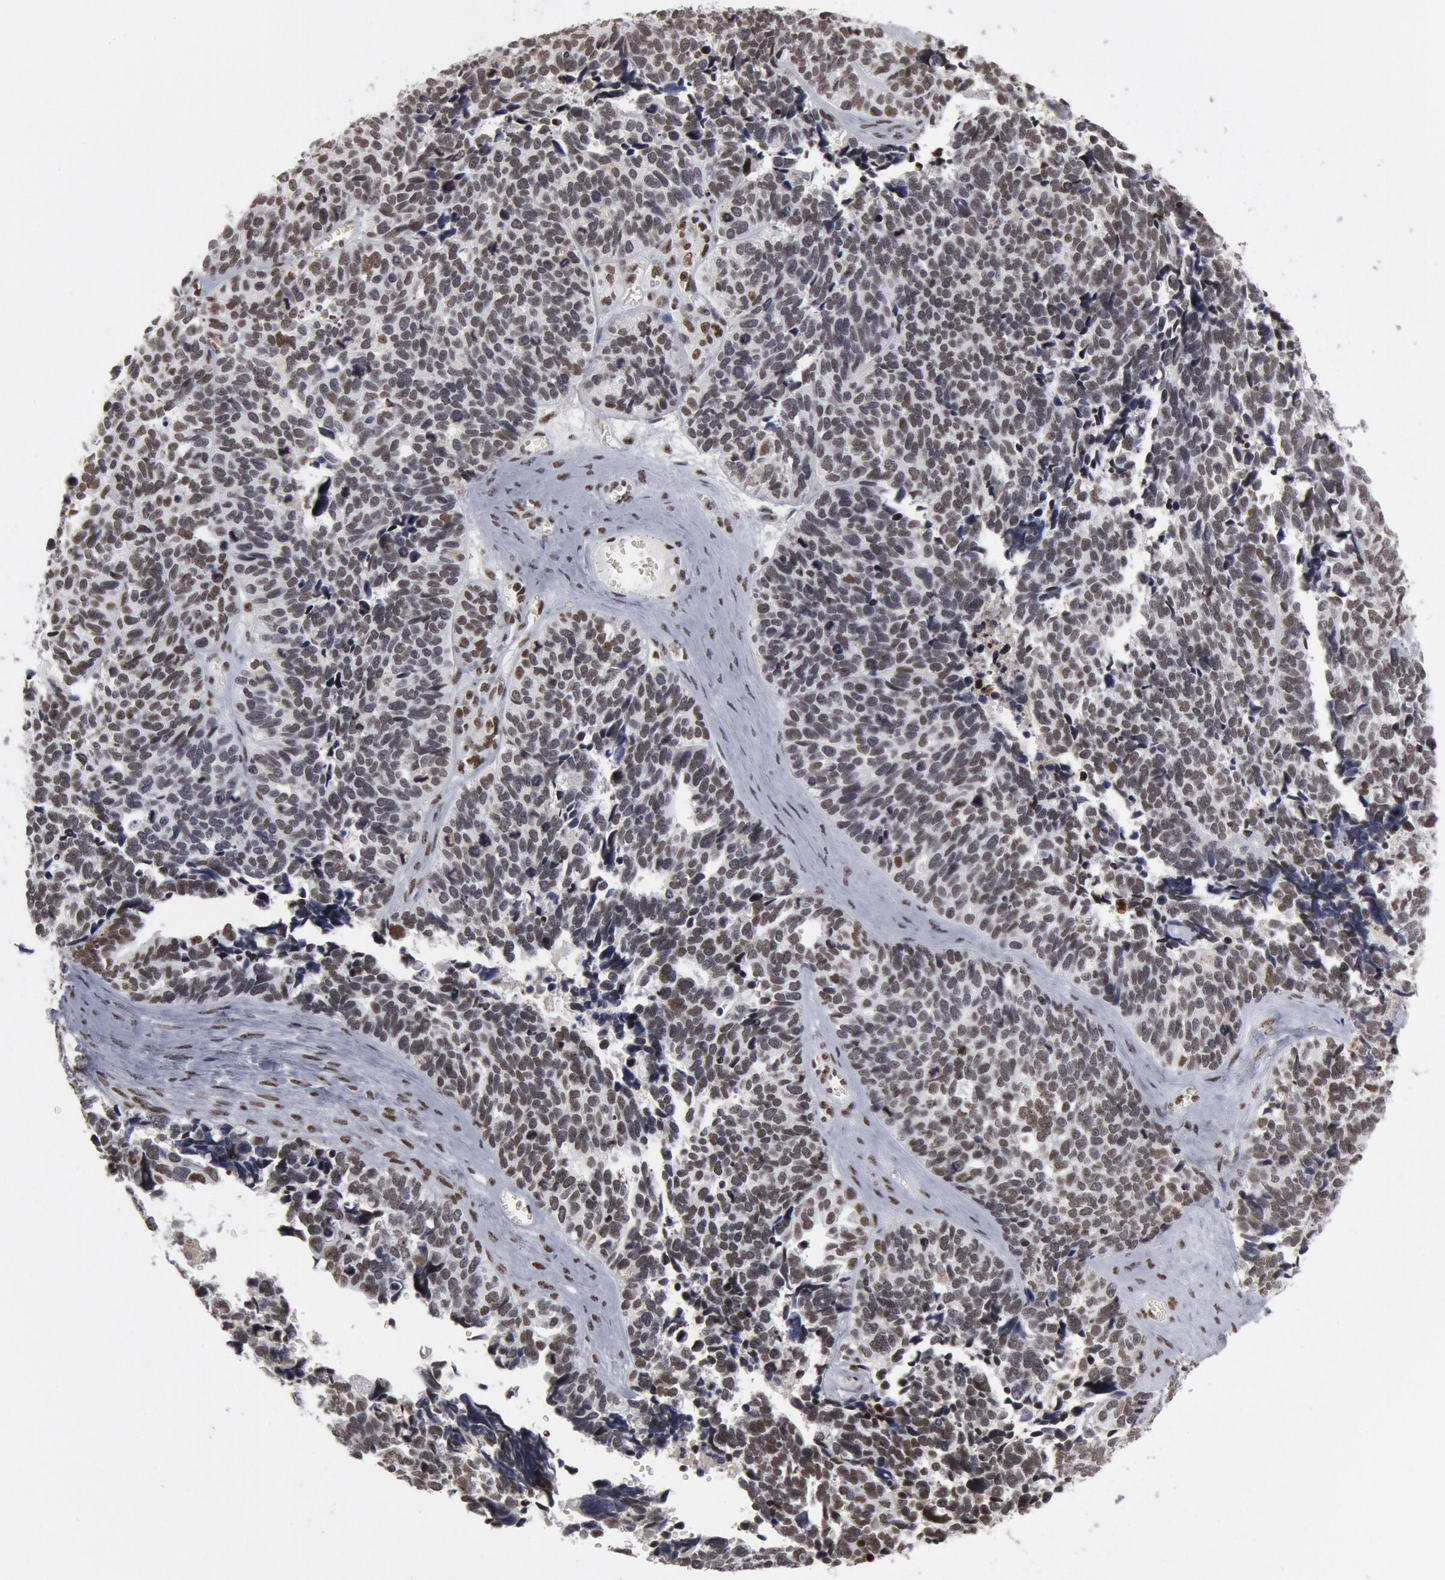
{"staining": {"intensity": "moderate", "quantity": "<25%", "location": "nuclear"}, "tissue": "ovarian cancer", "cell_type": "Tumor cells", "image_type": "cancer", "snomed": [{"axis": "morphology", "description": "Cystadenocarcinoma, serous, NOS"}, {"axis": "topography", "description": "Ovary"}], "caption": "Protein expression by IHC displays moderate nuclear expression in about <25% of tumor cells in ovarian cancer (serous cystadenocarcinoma). (DAB (3,3'-diaminobenzidine) IHC, brown staining for protein, blue staining for nuclei).", "gene": "SUB1", "patient": {"sex": "female", "age": 77}}